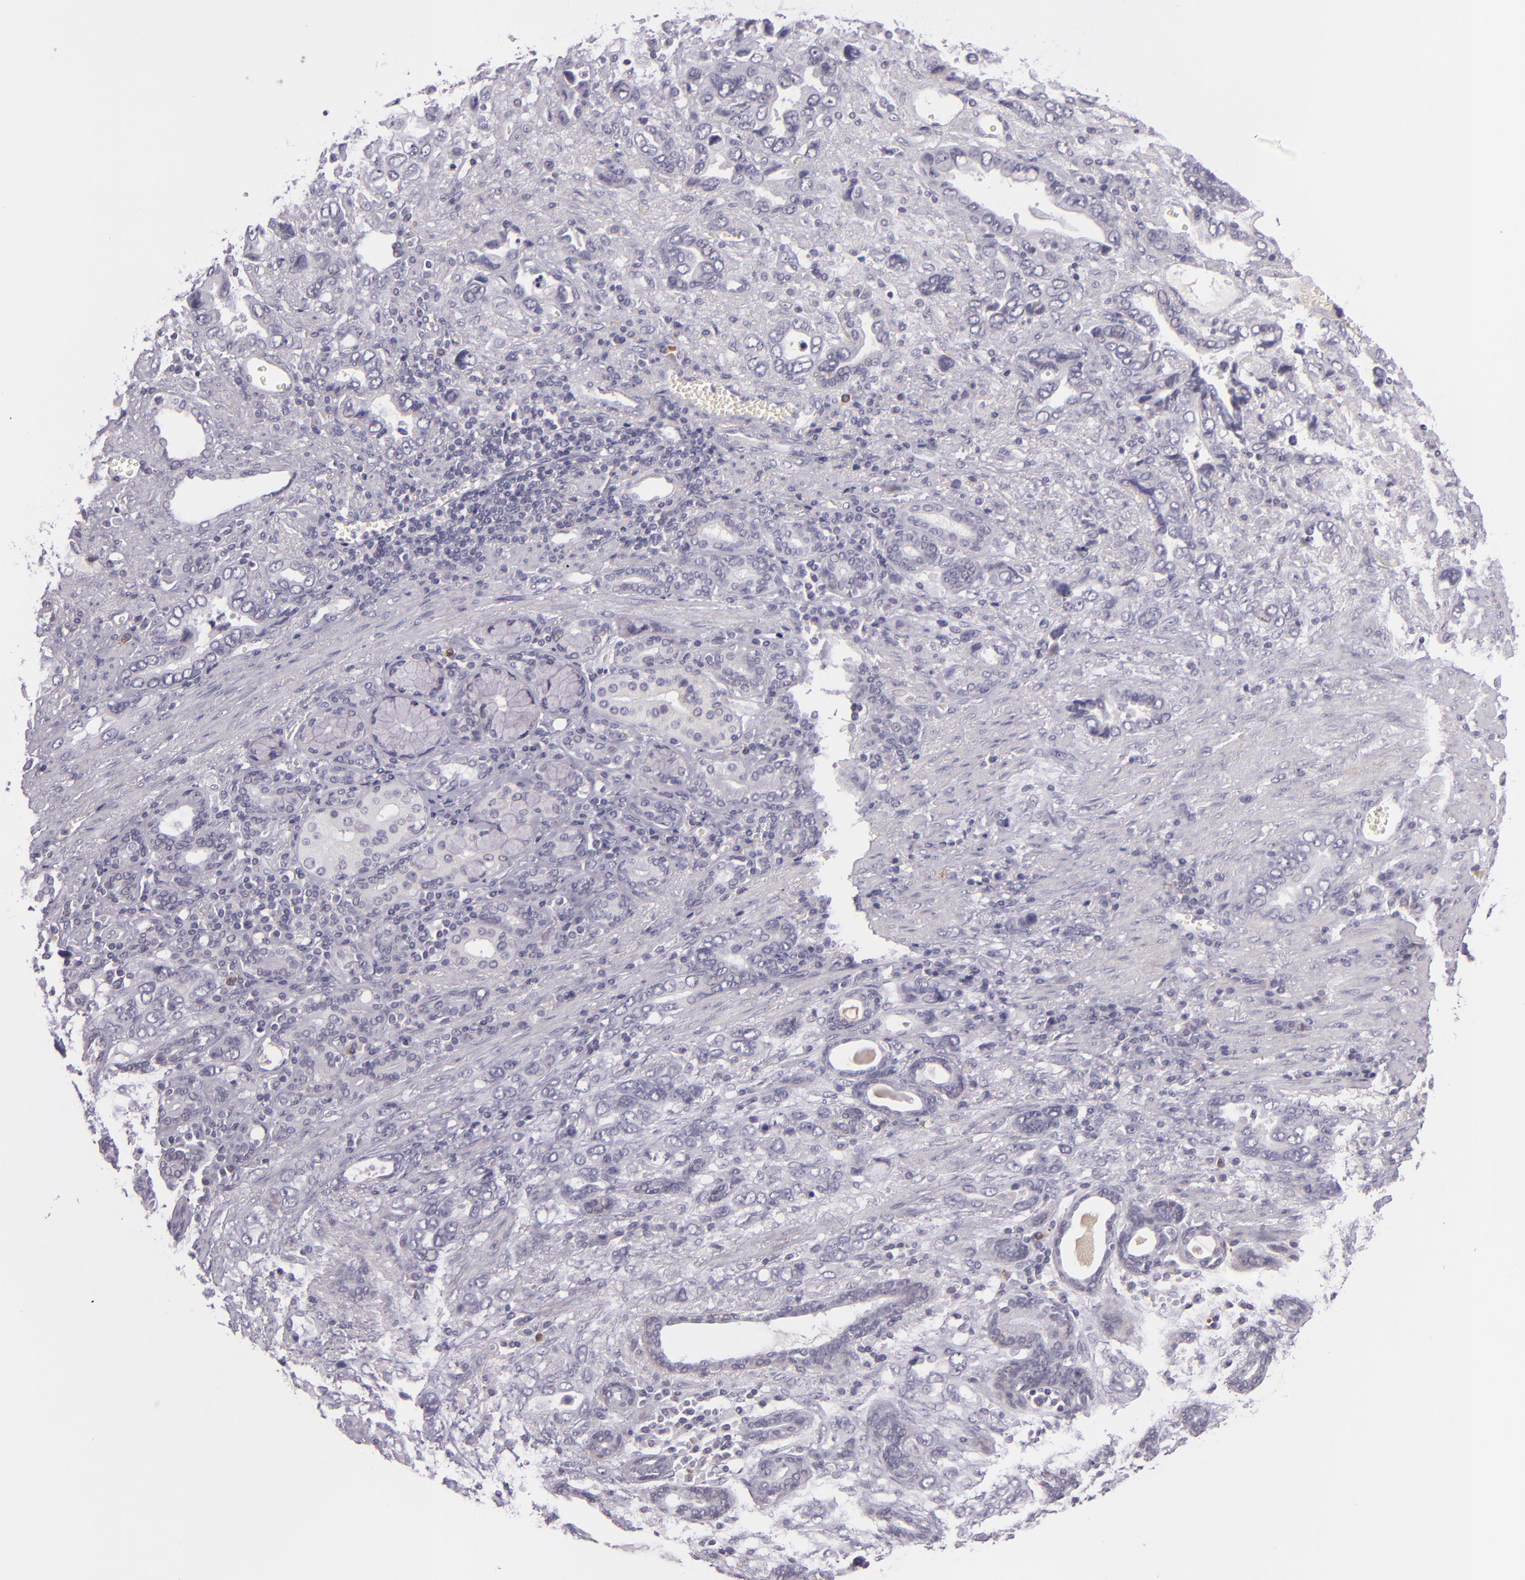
{"staining": {"intensity": "negative", "quantity": "none", "location": "none"}, "tissue": "stomach cancer", "cell_type": "Tumor cells", "image_type": "cancer", "snomed": [{"axis": "morphology", "description": "Adenocarcinoma, NOS"}, {"axis": "topography", "description": "Stomach"}], "caption": "DAB (3,3'-diaminobenzidine) immunohistochemical staining of stomach cancer (adenocarcinoma) reveals no significant expression in tumor cells.", "gene": "DAG1", "patient": {"sex": "male", "age": 78}}